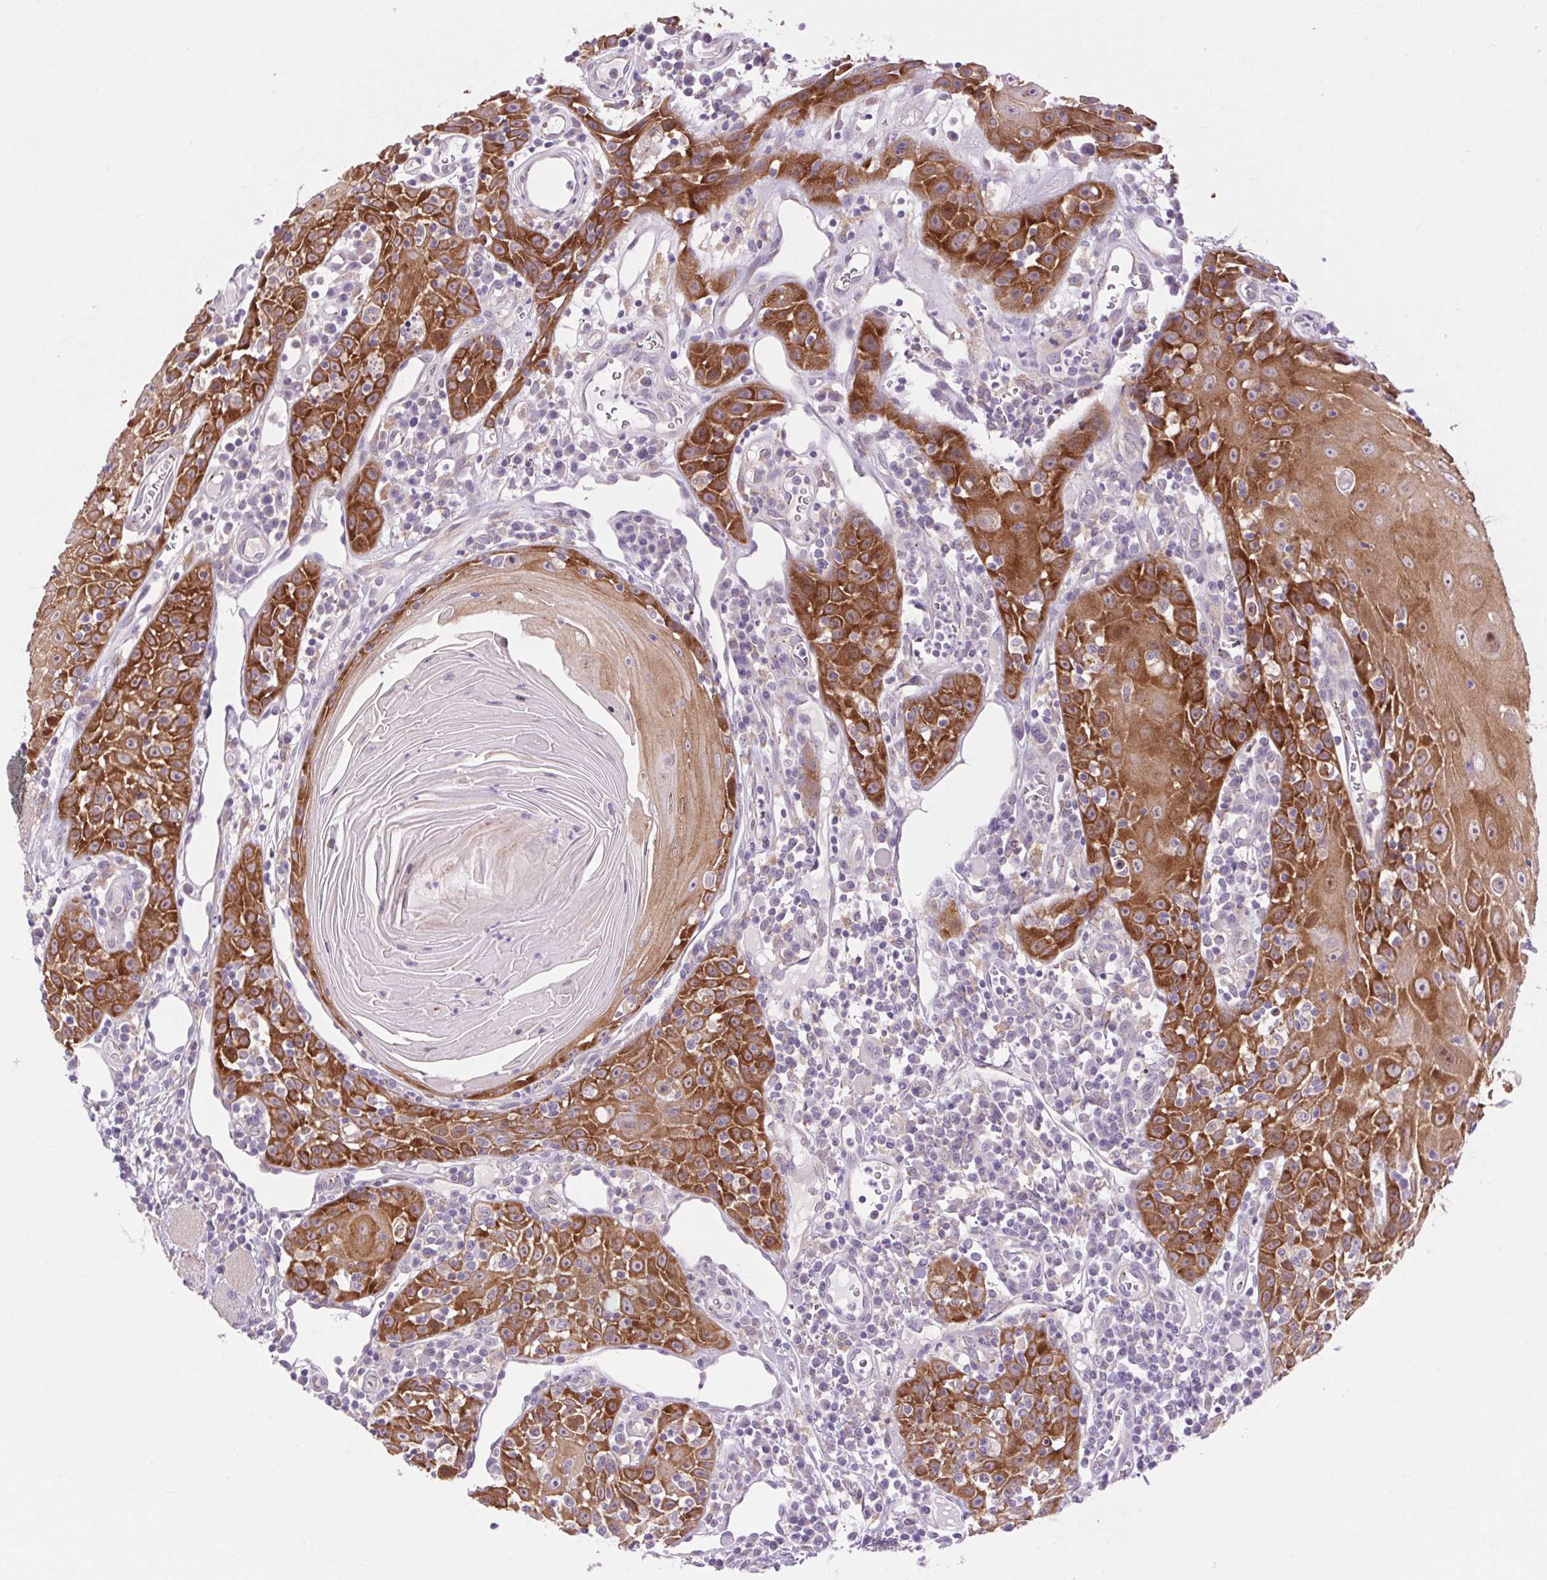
{"staining": {"intensity": "strong", "quantity": ">75%", "location": "cytoplasmic/membranous"}, "tissue": "head and neck cancer", "cell_type": "Tumor cells", "image_type": "cancer", "snomed": [{"axis": "morphology", "description": "Squamous cell carcinoma, NOS"}, {"axis": "topography", "description": "Head-Neck"}], "caption": "Immunohistochemistry (IHC) histopathology image of human head and neck cancer (squamous cell carcinoma) stained for a protein (brown), which displays high levels of strong cytoplasmic/membranous staining in approximately >75% of tumor cells.", "gene": "SOWAHC", "patient": {"sex": "male", "age": 52}}